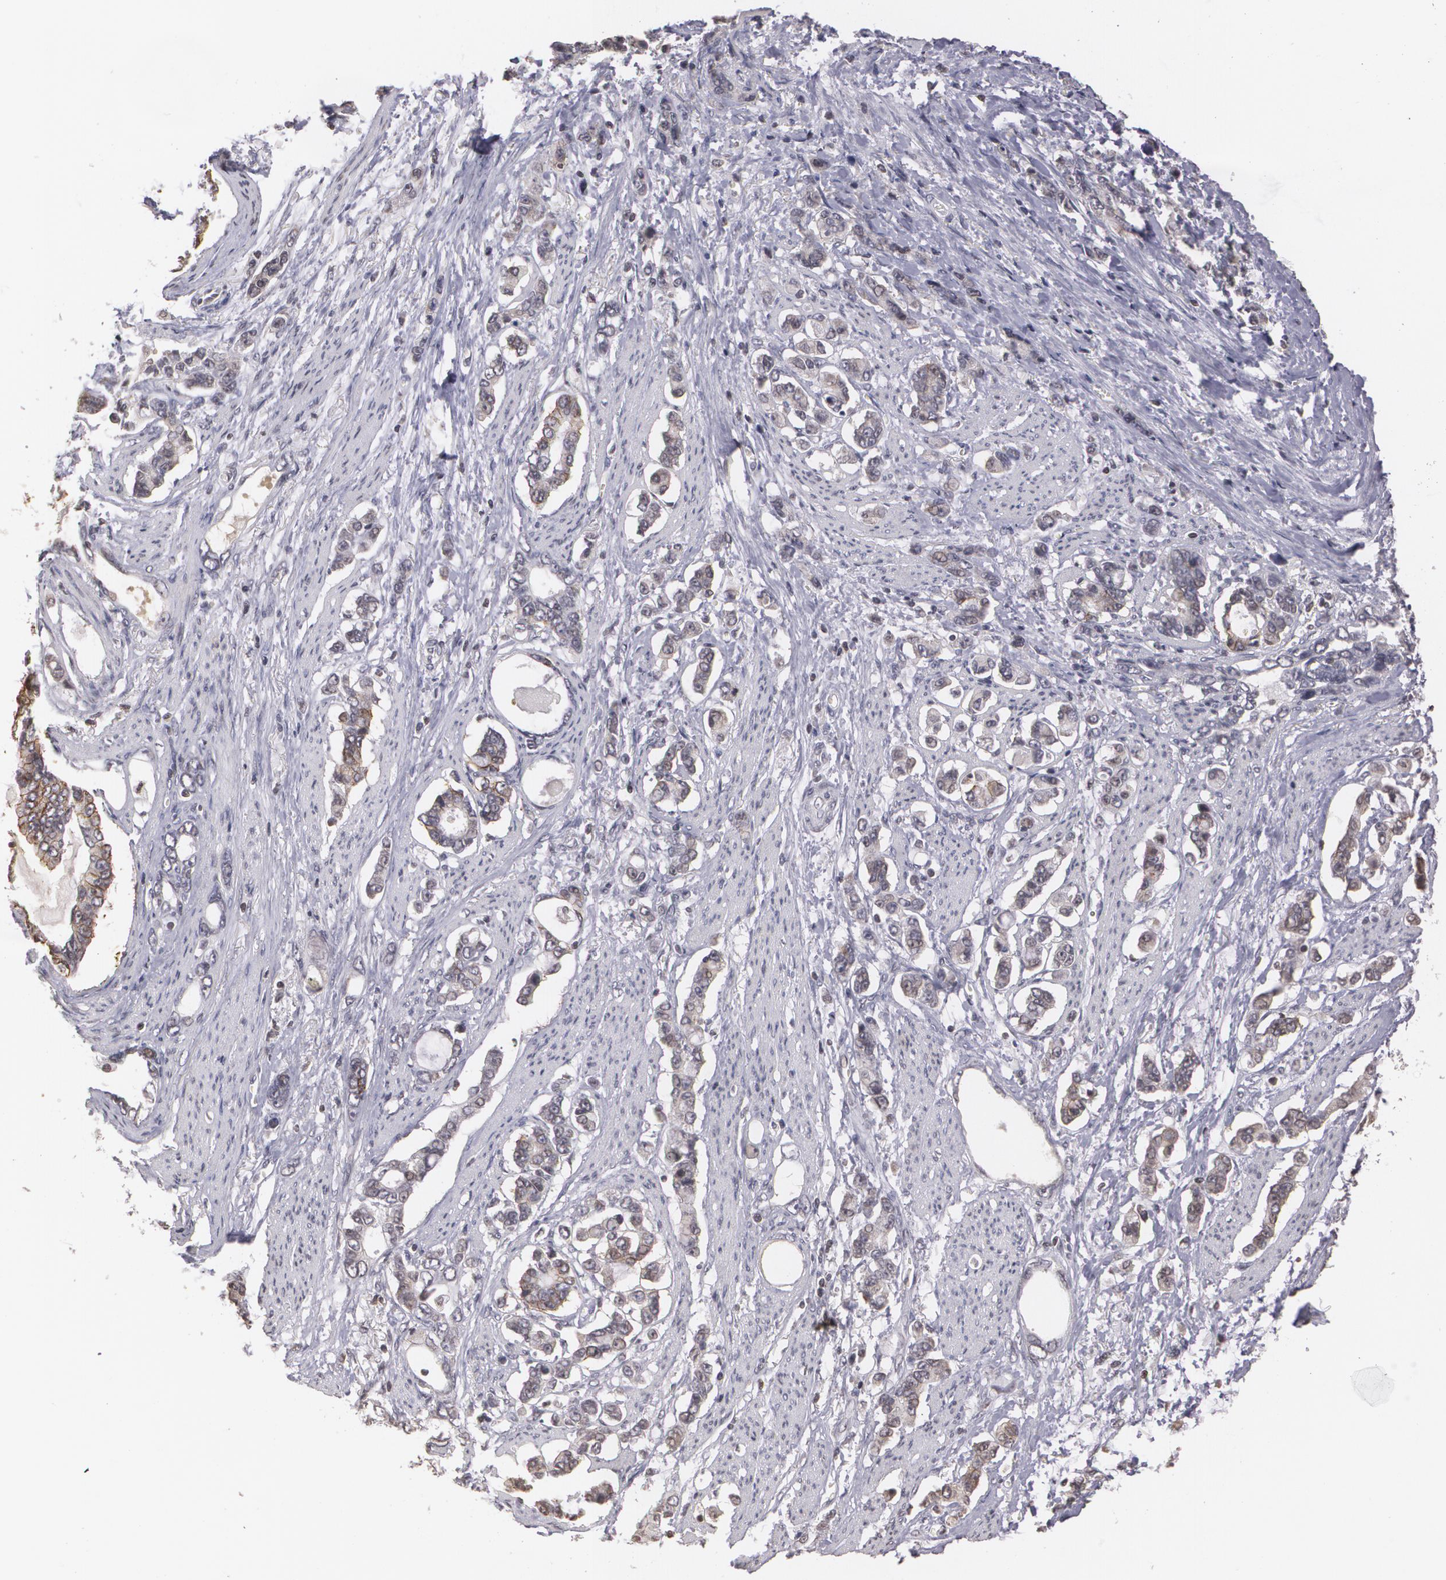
{"staining": {"intensity": "weak", "quantity": "<25%", "location": "cytoplasmic/membranous"}, "tissue": "stomach cancer", "cell_type": "Tumor cells", "image_type": "cancer", "snomed": [{"axis": "morphology", "description": "Adenocarcinoma, NOS"}, {"axis": "topography", "description": "Stomach"}], "caption": "Stomach cancer (adenocarcinoma) was stained to show a protein in brown. There is no significant positivity in tumor cells.", "gene": "THRB", "patient": {"sex": "male", "age": 78}}